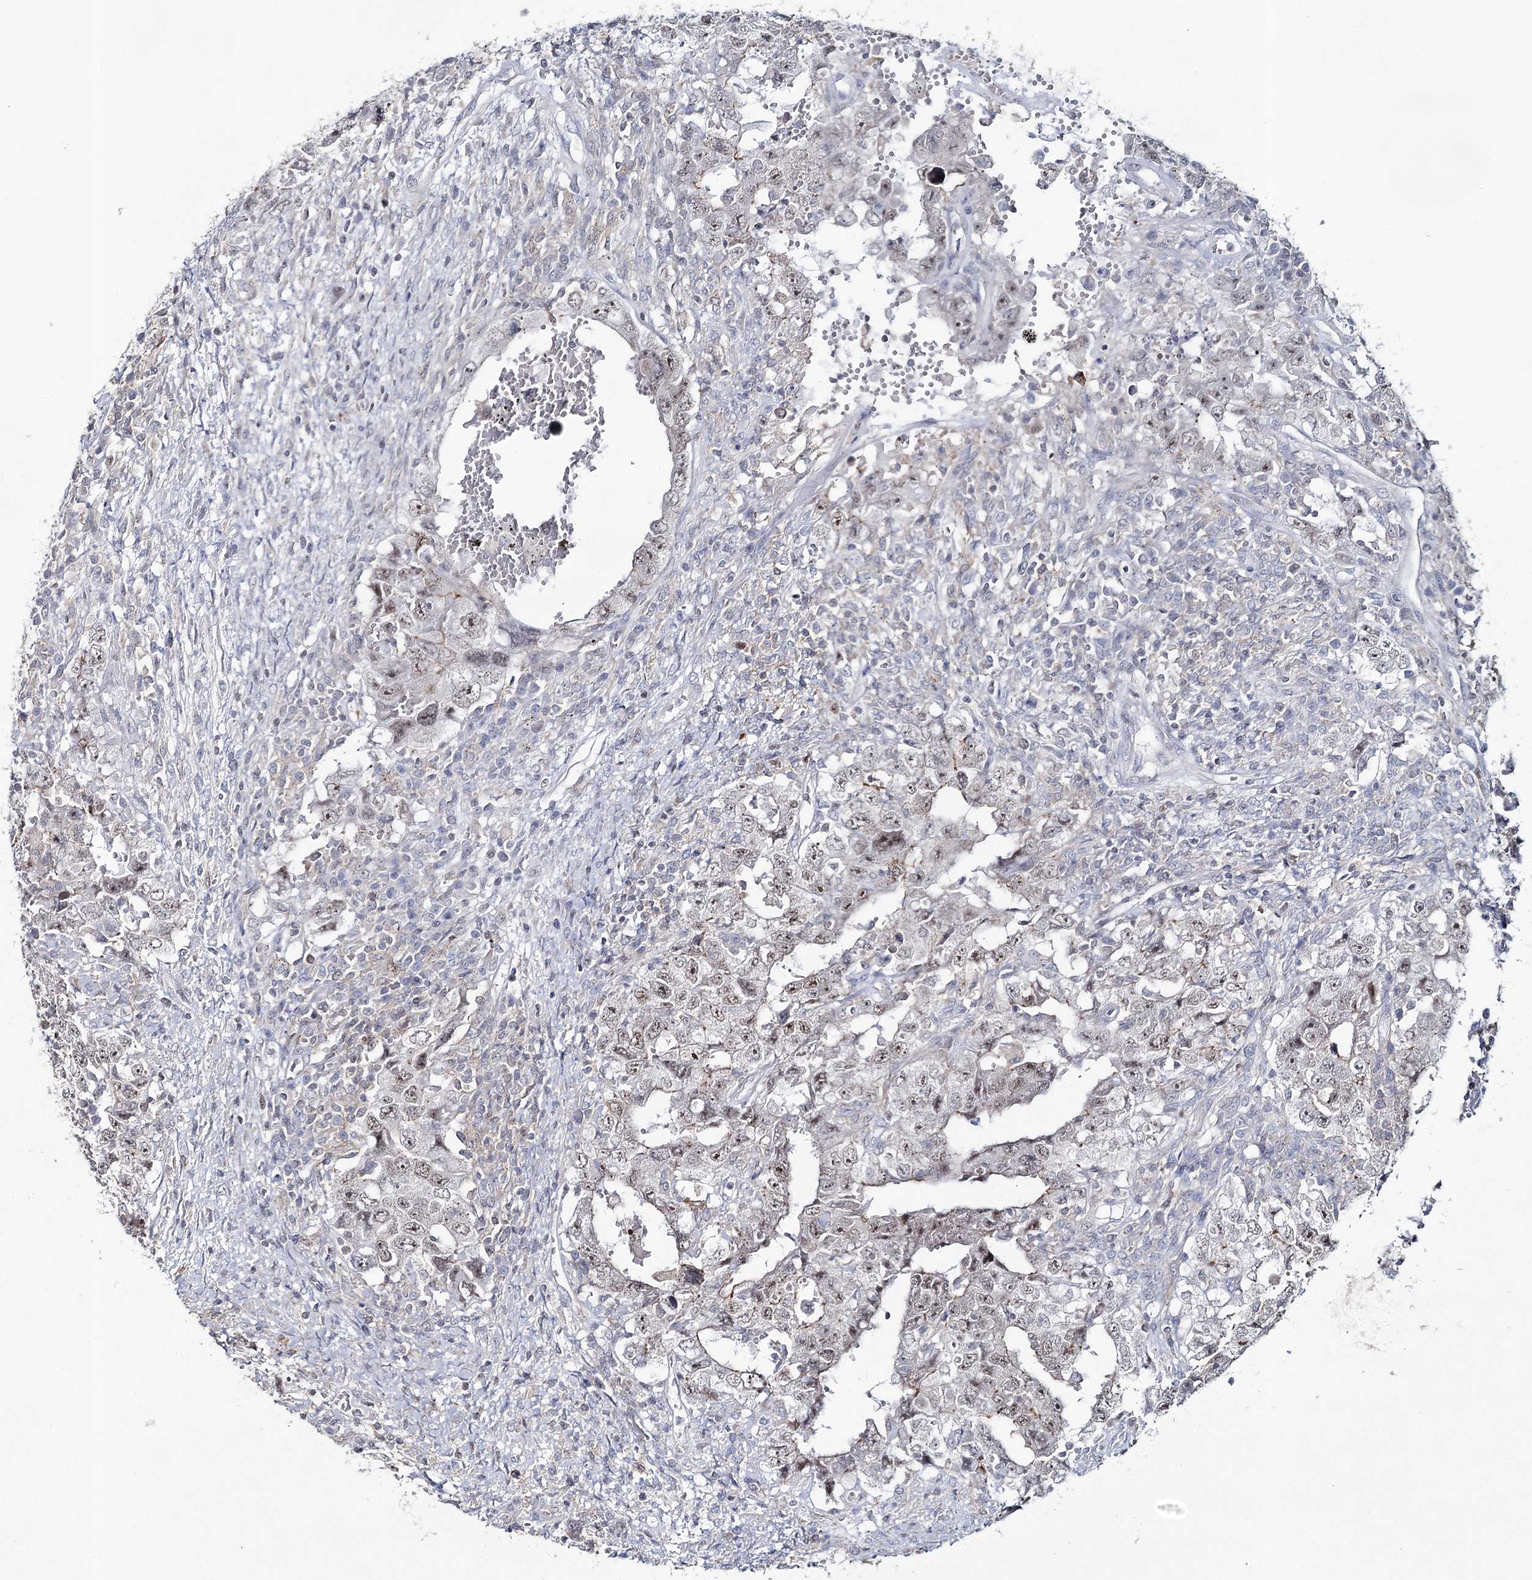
{"staining": {"intensity": "weak", "quantity": "<25%", "location": "nuclear"}, "tissue": "testis cancer", "cell_type": "Tumor cells", "image_type": "cancer", "snomed": [{"axis": "morphology", "description": "Carcinoma, Embryonal, NOS"}, {"axis": "topography", "description": "Testis"}], "caption": "Immunohistochemical staining of human testis embryonal carcinoma exhibits no significant expression in tumor cells.", "gene": "ZC3H8", "patient": {"sex": "male", "age": 26}}